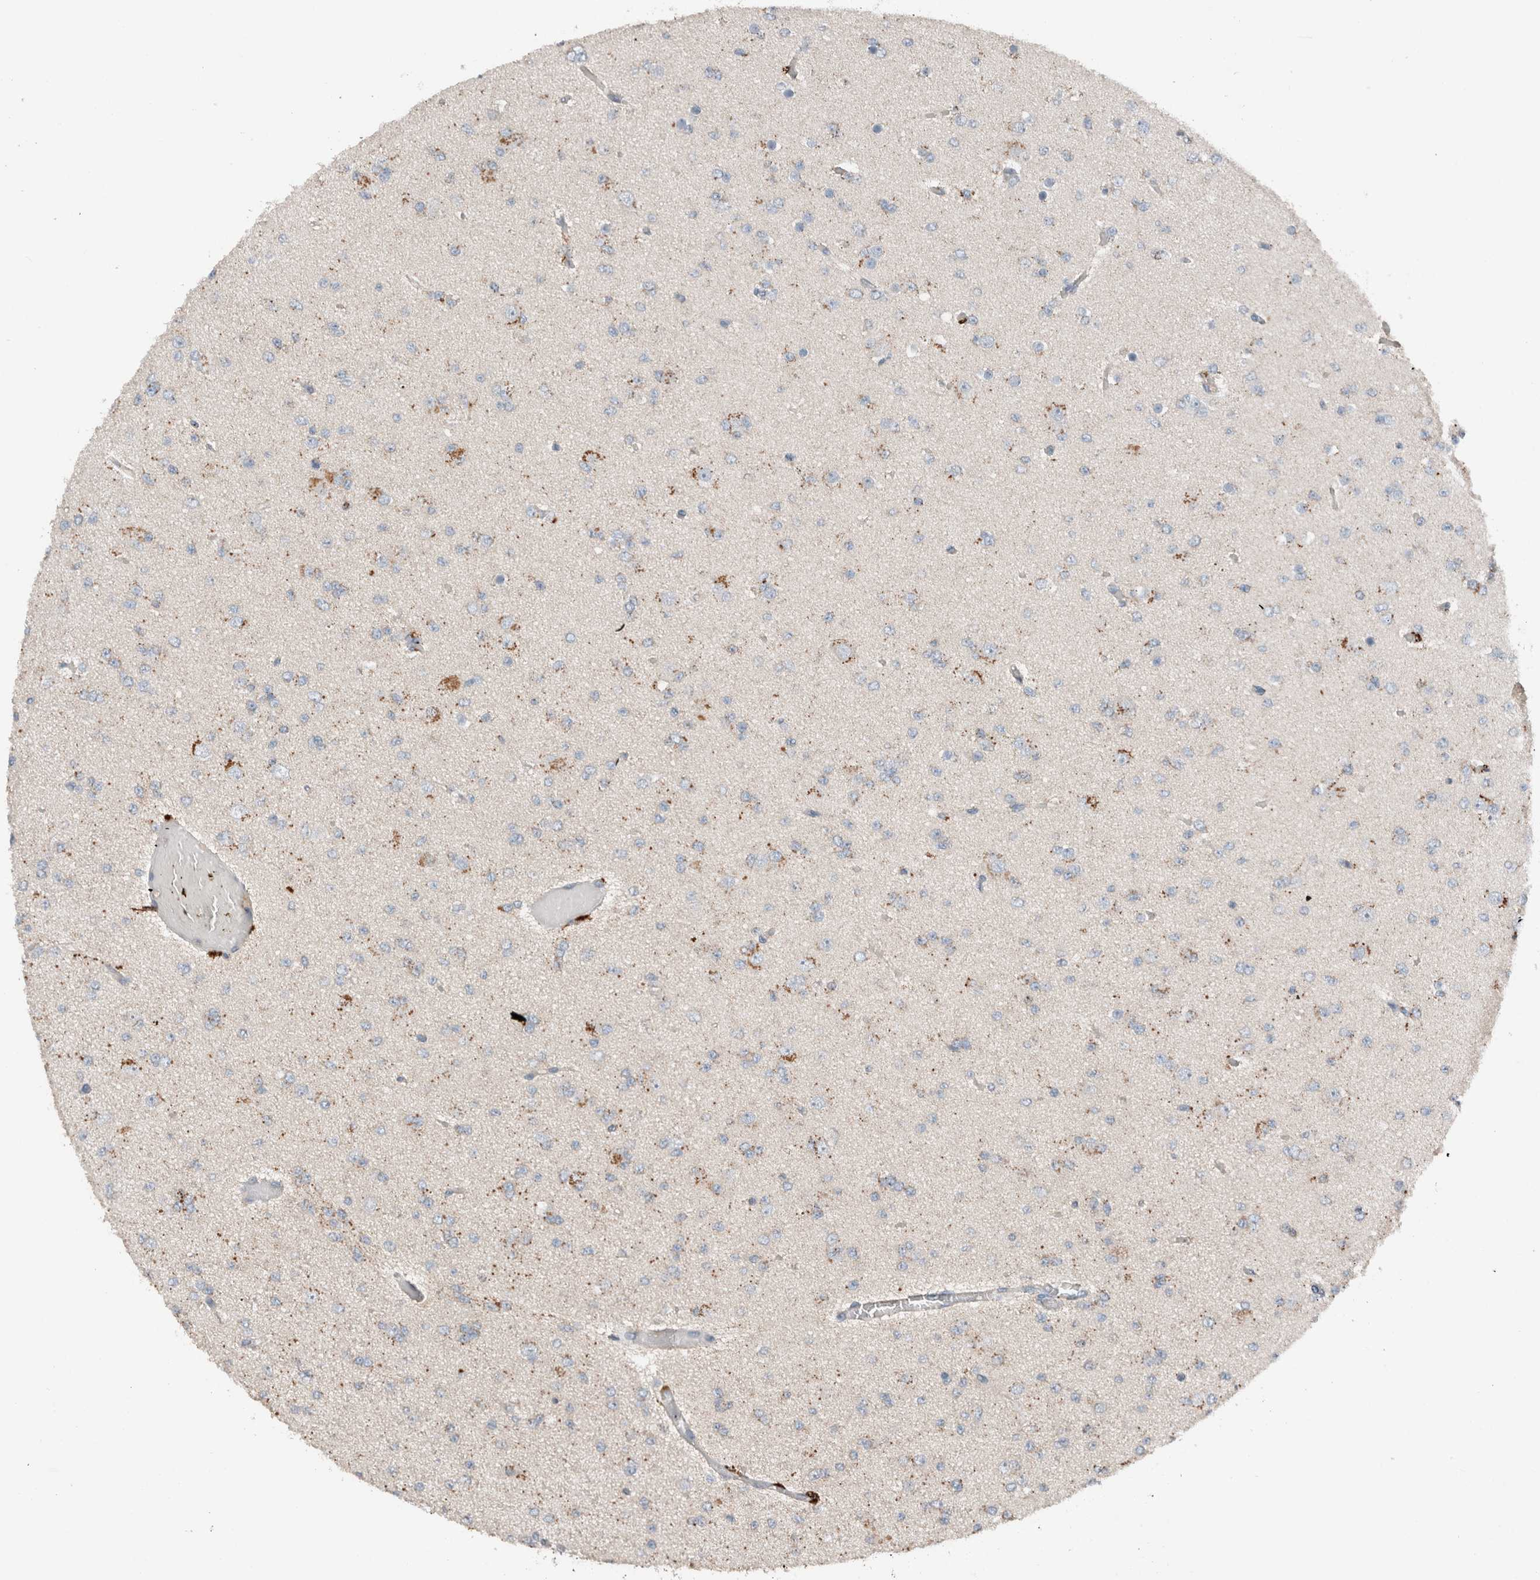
{"staining": {"intensity": "weak", "quantity": "<25%", "location": "cytoplasmic/membranous"}, "tissue": "glioma", "cell_type": "Tumor cells", "image_type": "cancer", "snomed": [{"axis": "morphology", "description": "Glioma, malignant, Low grade"}, {"axis": "topography", "description": "Brain"}], "caption": "This is an immunohistochemistry image of human glioma. There is no positivity in tumor cells.", "gene": "UGCG", "patient": {"sex": "female", "age": 22}}